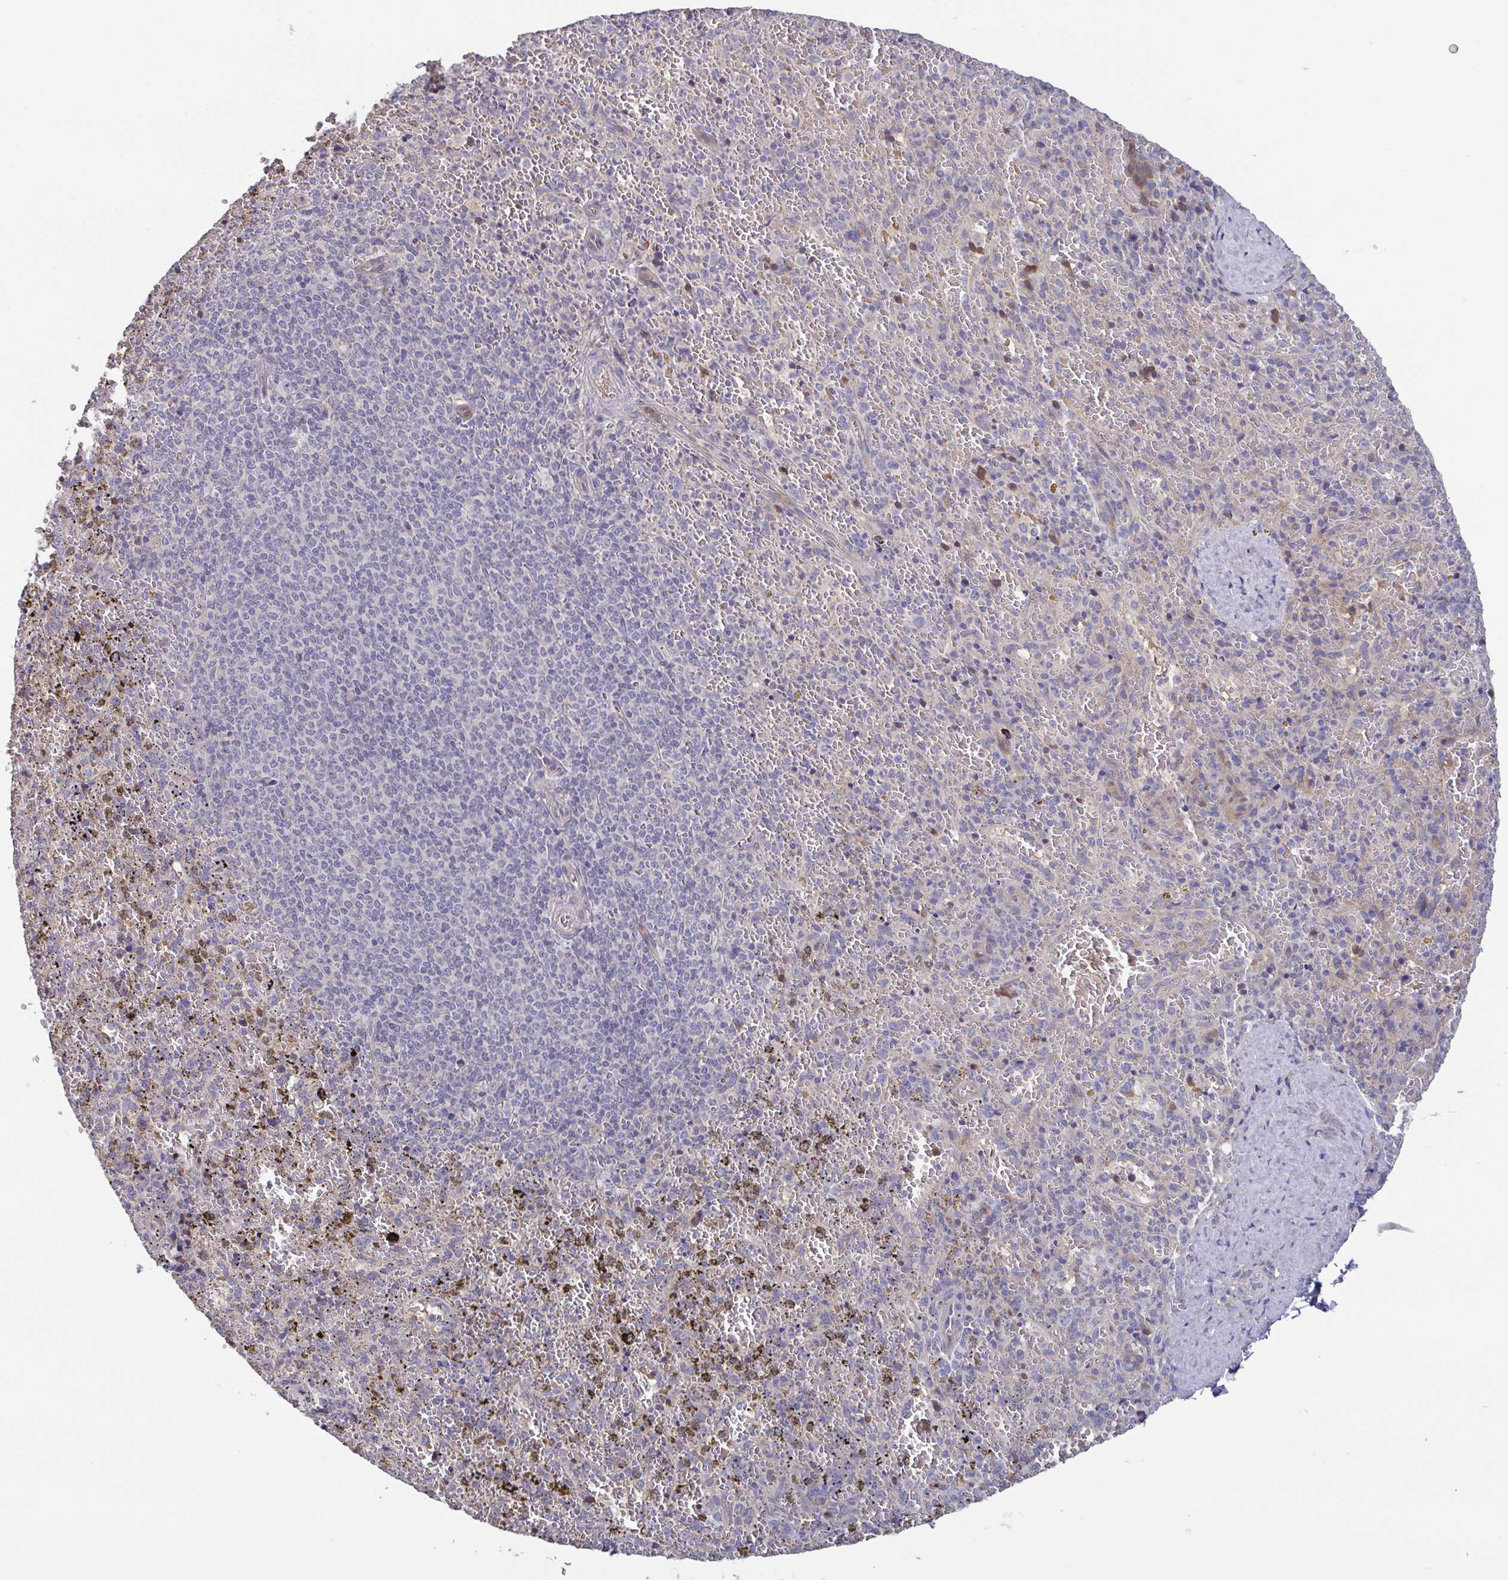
{"staining": {"intensity": "negative", "quantity": "none", "location": "none"}, "tissue": "spleen", "cell_type": "Cells in red pulp", "image_type": "normal", "snomed": [{"axis": "morphology", "description": "Normal tissue, NOS"}, {"axis": "topography", "description": "Spleen"}], "caption": "Protein analysis of benign spleen exhibits no significant positivity in cells in red pulp.", "gene": "GLDC", "patient": {"sex": "female", "age": 50}}